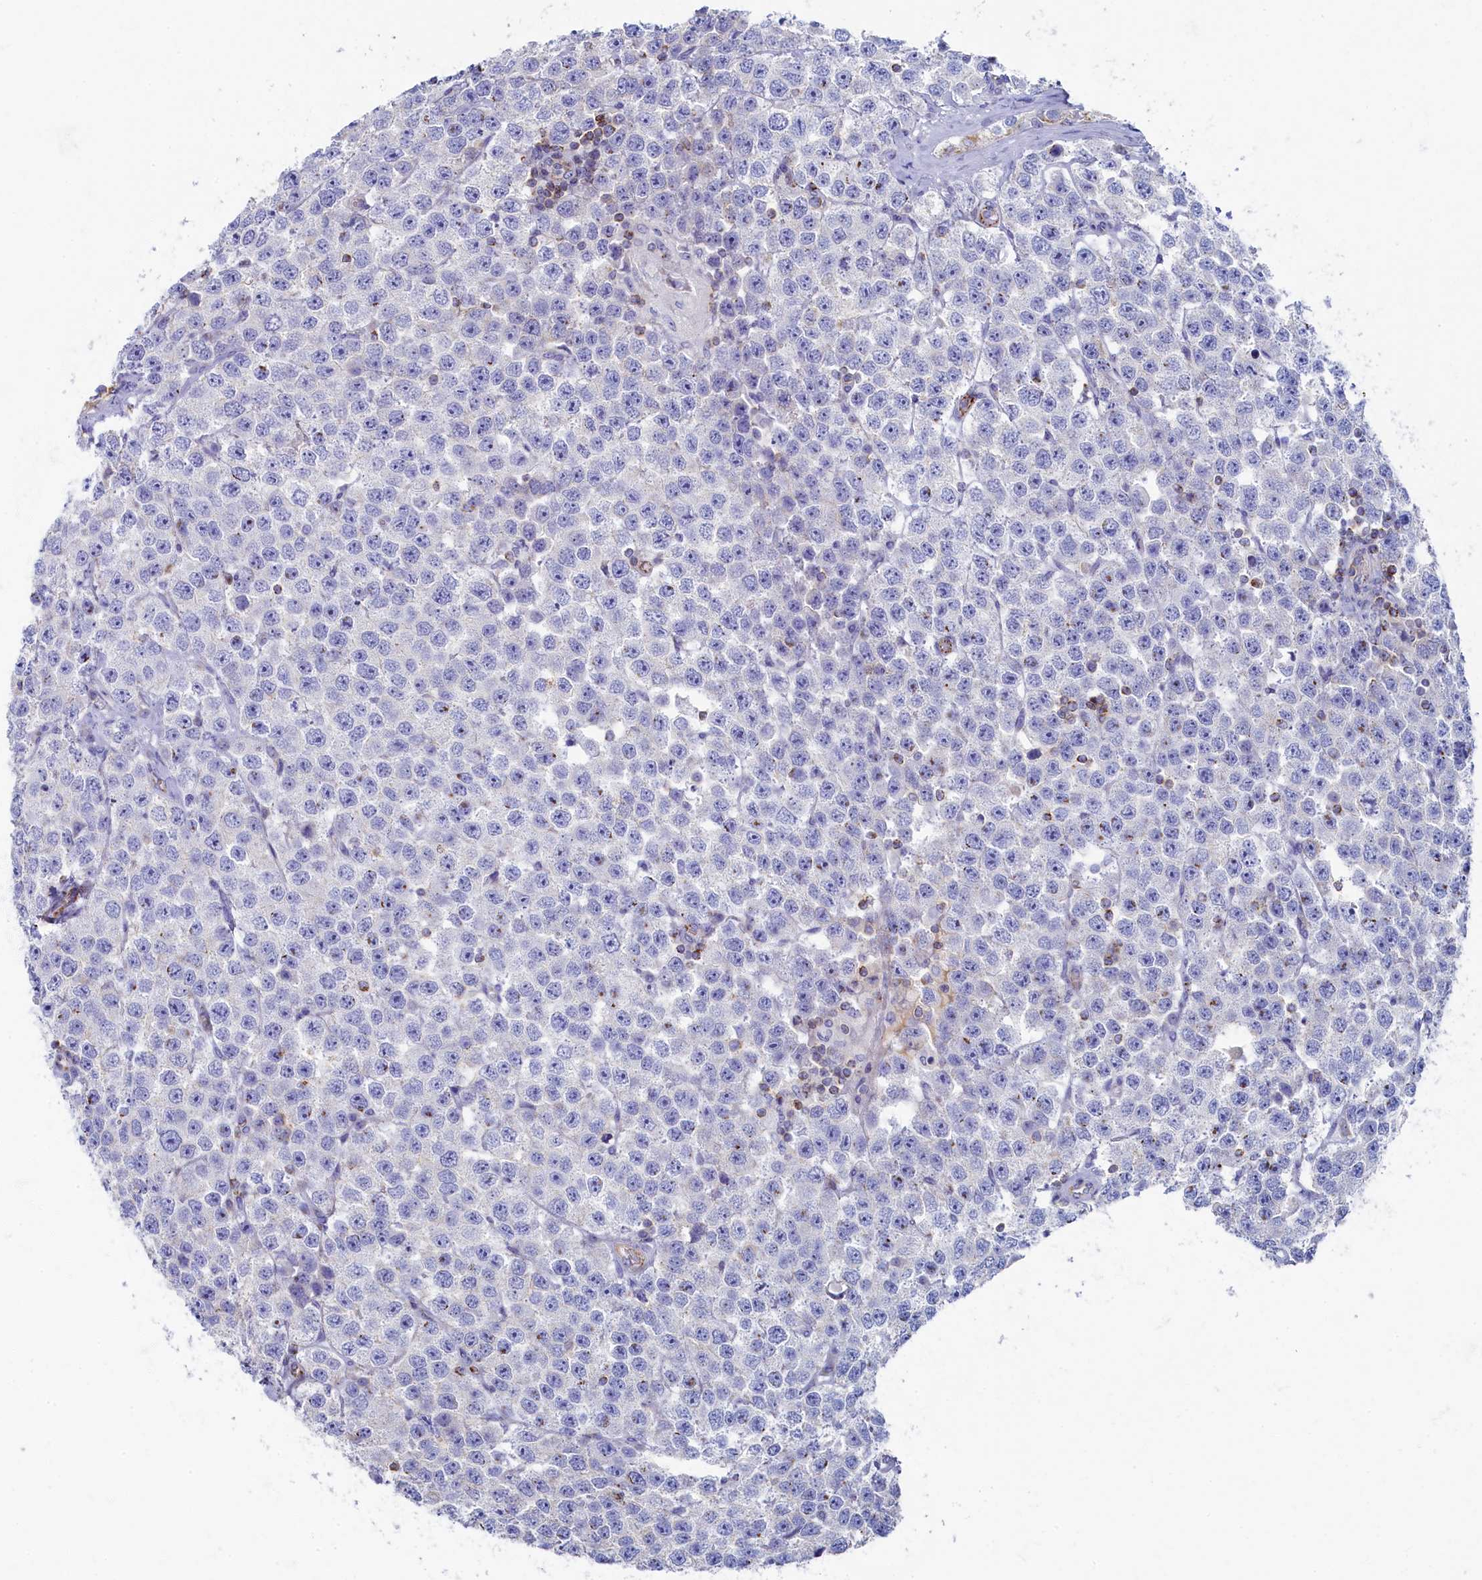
{"staining": {"intensity": "negative", "quantity": "none", "location": "none"}, "tissue": "testis cancer", "cell_type": "Tumor cells", "image_type": "cancer", "snomed": [{"axis": "morphology", "description": "Seminoma, NOS"}, {"axis": "topography", "description": "Testis"}], "caption": "Immunohistochemical staining of seminoma (testis) reveals no significant positivity in tumor cells. Nuclei are stained in blue.", "gene": "OCIAD2", "patient": {"sex": "male", "age": 28}}